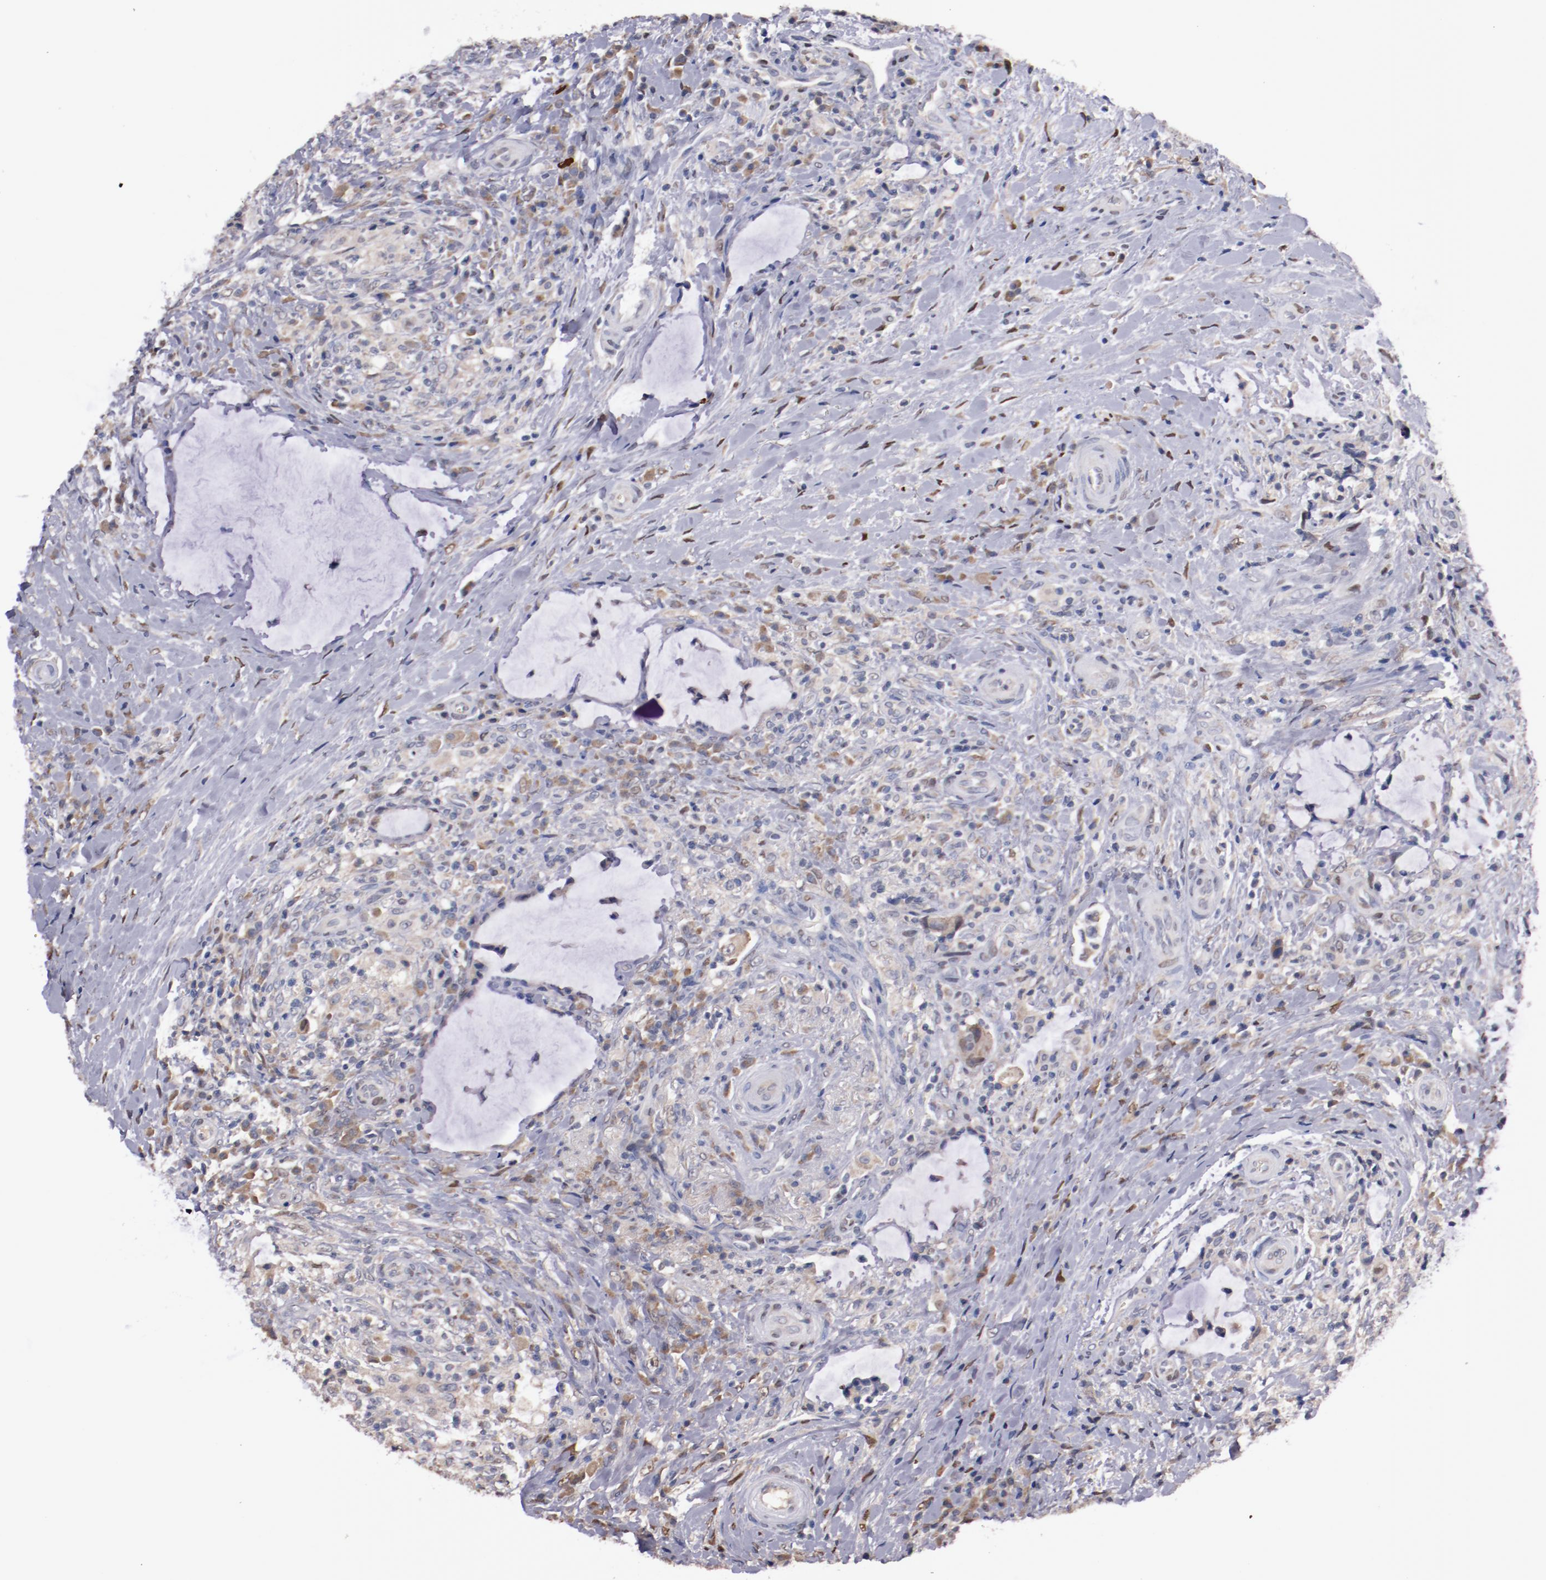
{"staining": {"intensity": "weak", "quantity": ">75%", "location": "cytoplasmic/membranous,nuclear"}, "tissue": "colorectal cancer", "cell_type": "Tumor cells", "image_type": "cancer", "snomed": [{"axis": "morphology", "description": "Adenocarcinoma, NOS"}, {"axis": "topography", "description": "Rectum"}], "caption": "Immunohistochemical staining of human adenocarcinoma (colorectal) exhibits low levels of weak cytoplasmic/membranous and nuclear protein staining in about >75% of tumor cells. Using DAB (3,3'-diaminobenzidine) (brown) and hematoxylin (blue) stains, captured at high magnification using brightfield microscopy.", "gene": "FAM81A", "patient": {"sex": "female", "age": 71}}